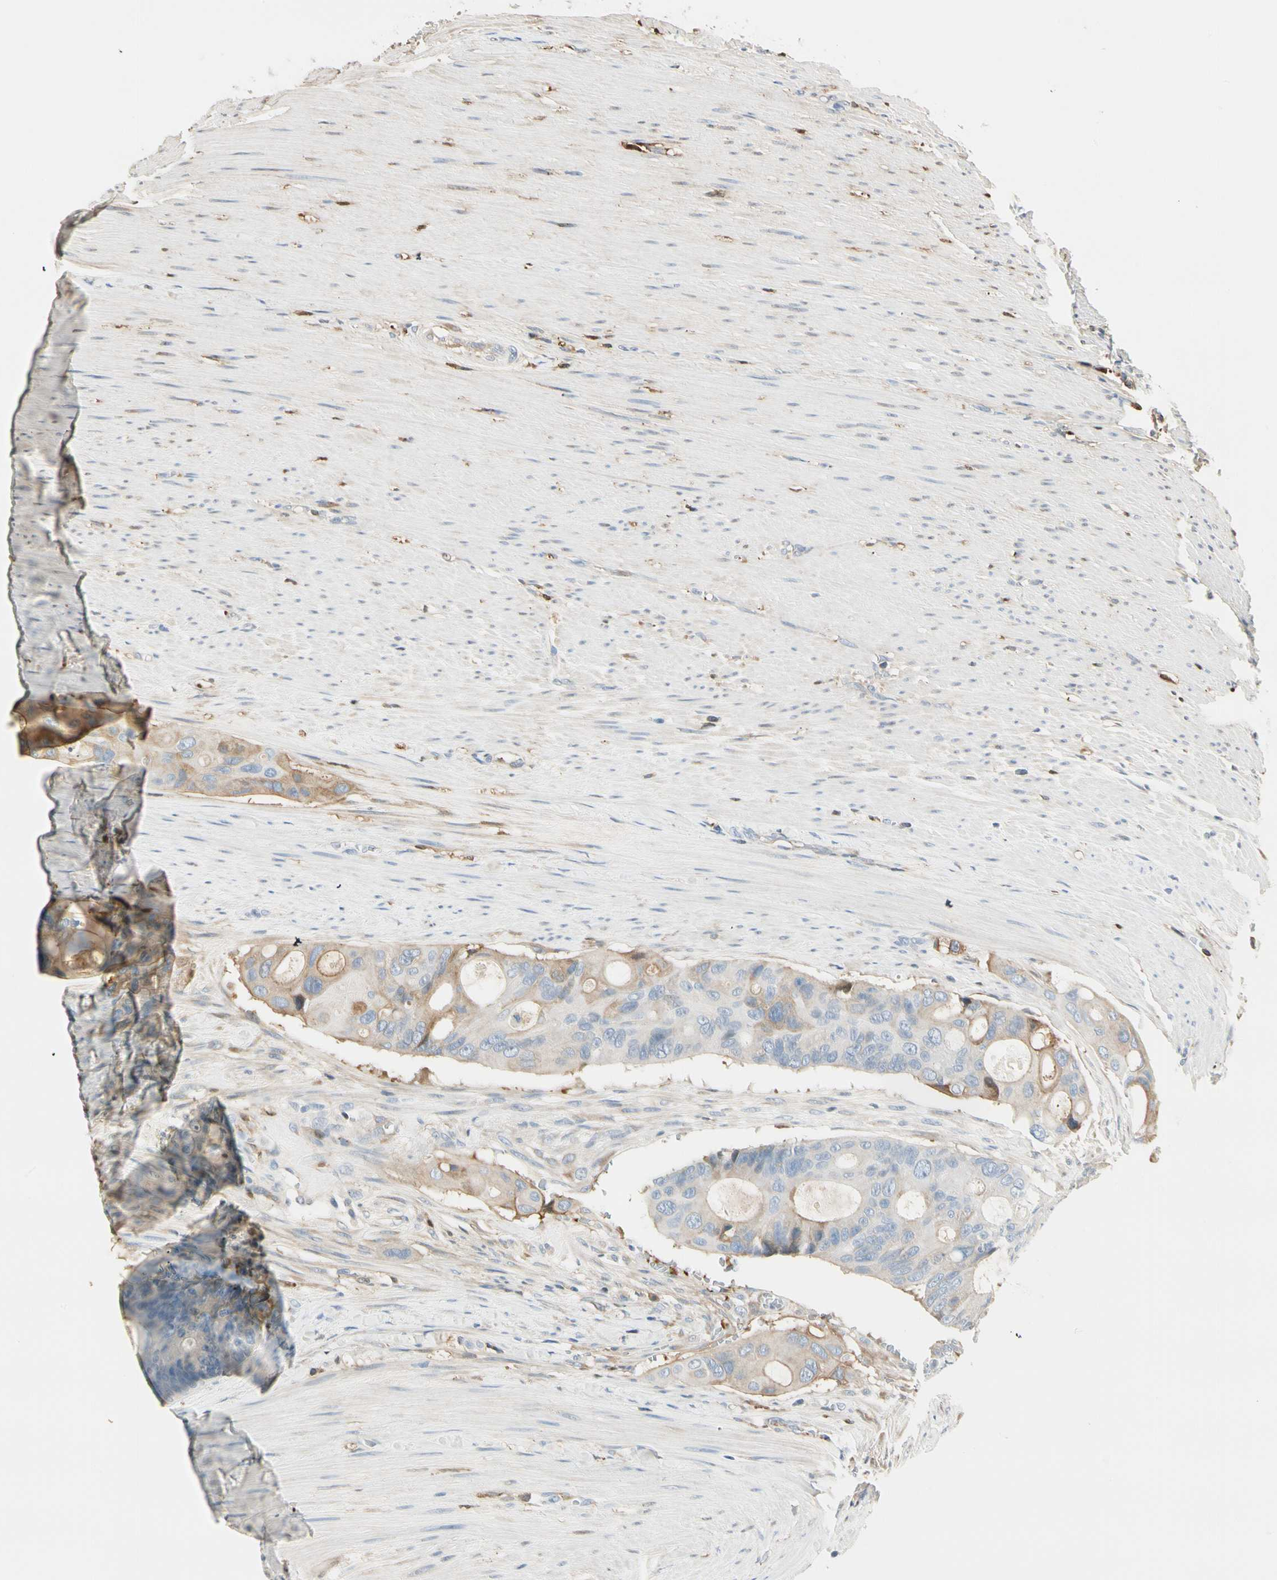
{"staining": {"intensity": "moderate", "quantity": "25%-75%", "location": "cytoplasmic/membranous"}, "tissue": "colorectal cancer", "cell_type": "Tumor cells", "image_type": "cancer", "snomed": [{"axis": "morphology", "description": "Adenocarcinoma, NOS"}, {"axis": "topography", "description": "Colon"}], "caption": "Protein expression analysis of adenocarcinoma (colorectal) exhibits moderate cytoplasmic/membranous expression in approximately 25%-75% of tumor cells.", "gene": "LAMB3", "patient": {"sex": "female", "age": 57}}